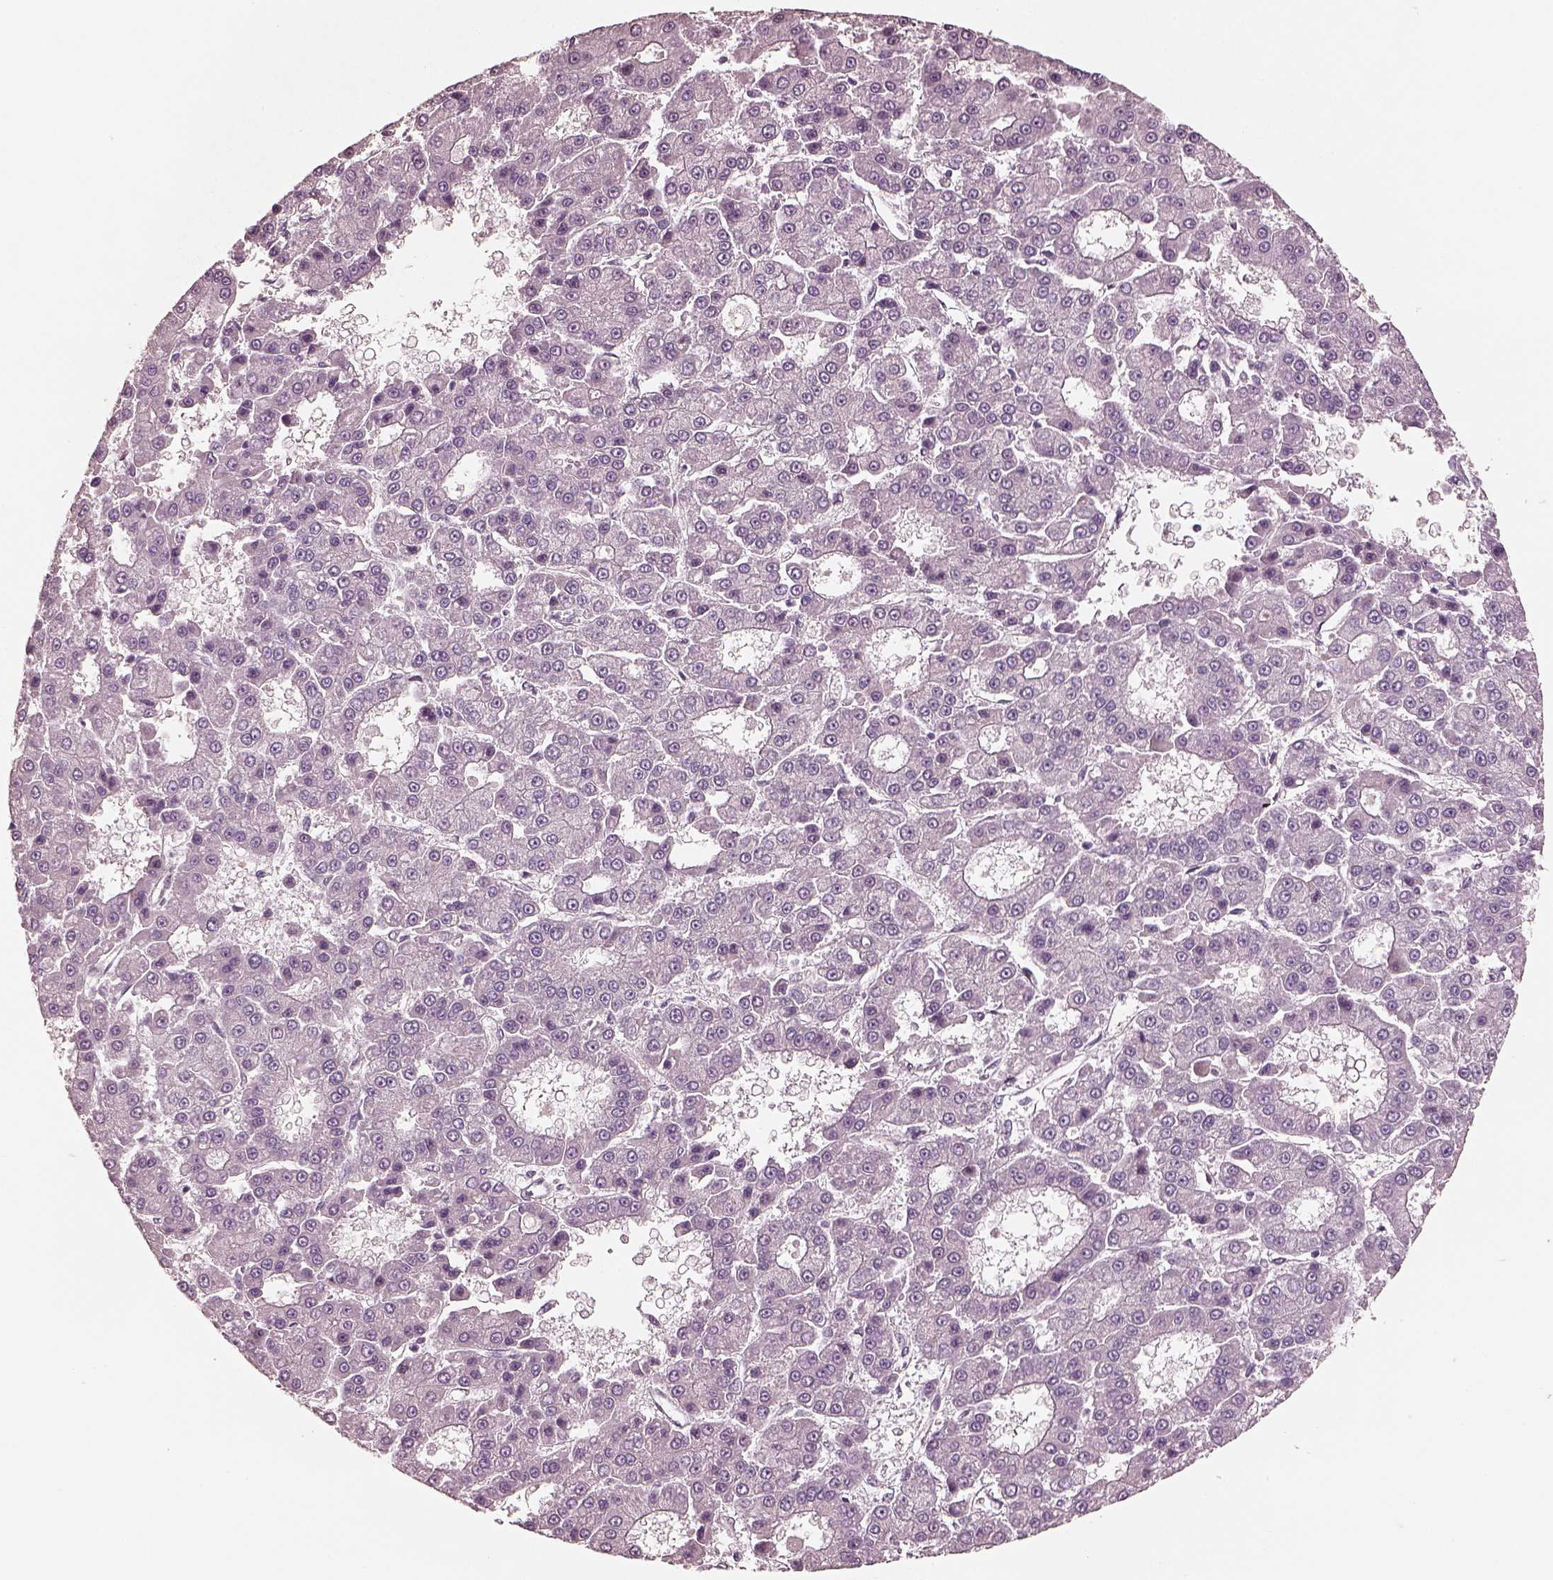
{"staining": {"intensity": "negative", "quantity": "none", "location": "none"}, "tissue": "liver cancer", "cell_type": "Tumor cells", "image_type": "cancer", "snomed": [{"axis": "morphology", "description": "Carcinoma, Hepatocellular, NOS"}, {"axis": "topography", "description": "Liver"}], "caption": "High power microscopy image of an immunohistochemistry micrograph of liver cancer (hepatocellular carcinoma), revealing no significant positivity in tumor cells.", "gene": "EGR4", "patient": {"sex": "male", "age": 70}}